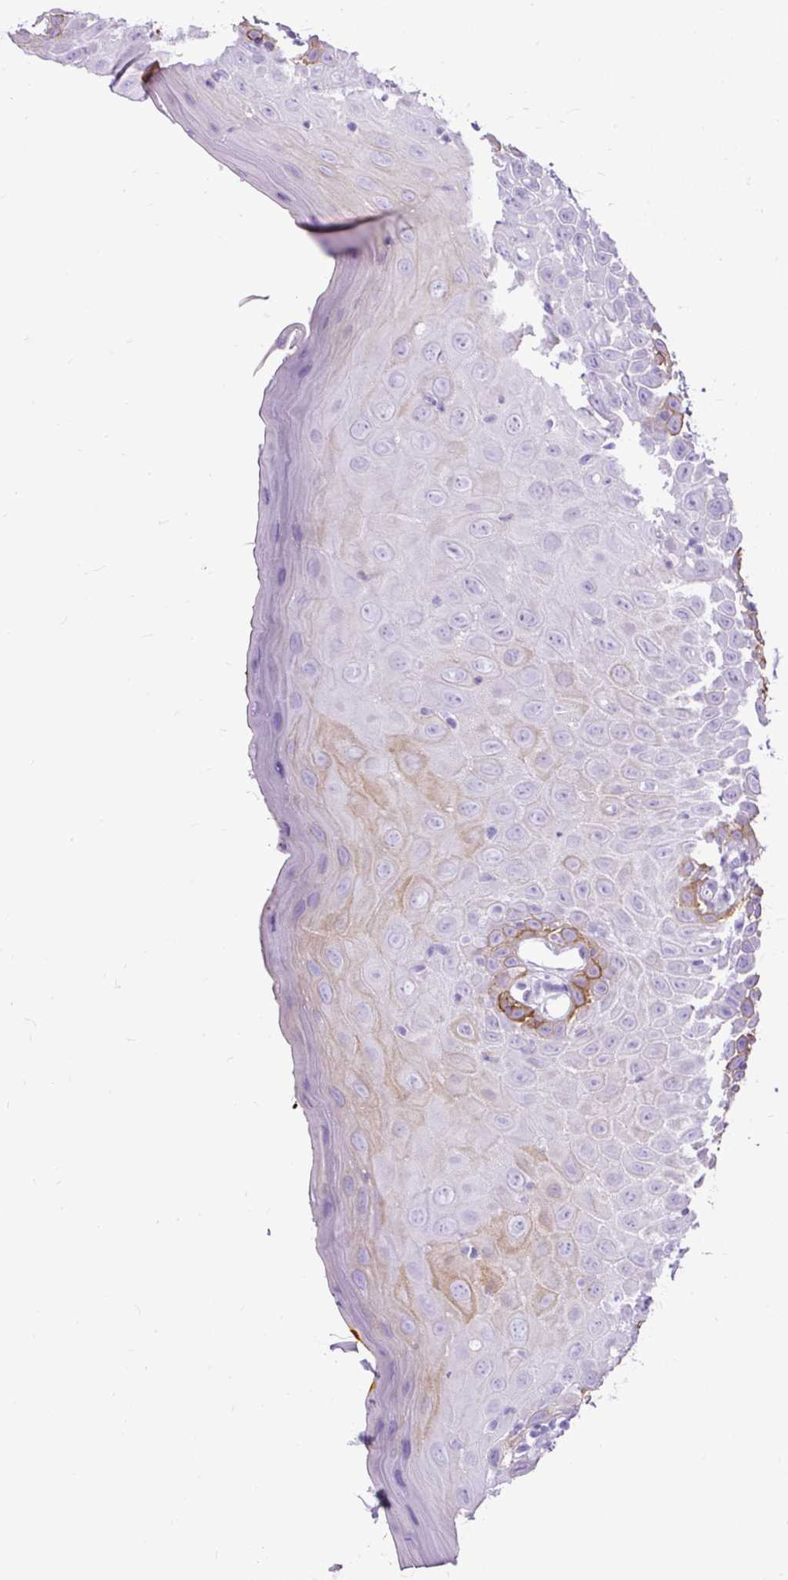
{"staining": {"intensity": "moderate", "quantity": "25%-75%", "location": "cytoplasmic/membranous"}, "tissue": "oral mucosa", "cell_type": "Squamous epithelial cells", "image_type": "normal", "snomed": [{"axis": "morphology", "description": "Normal tissue, NOS"}, {"axis": "morphology", "description": "Squamous cell carcinoma, NOS"}, {"axis": "topography", "description": "Oral tissue"}, {"axis": "topography", "description": "Tounge, NOS"}, {"axis": "topography", "description": "Head-Neck"}], "caption": "DAB immunohistochemical staining of normal human oral mucosa displays moderate cytoplasmic/membranous protein staining in about 25%-75% of squamous epithelial cells.", "gene": "PDIA2", "patient": {"sex": "male", "age": 76}}